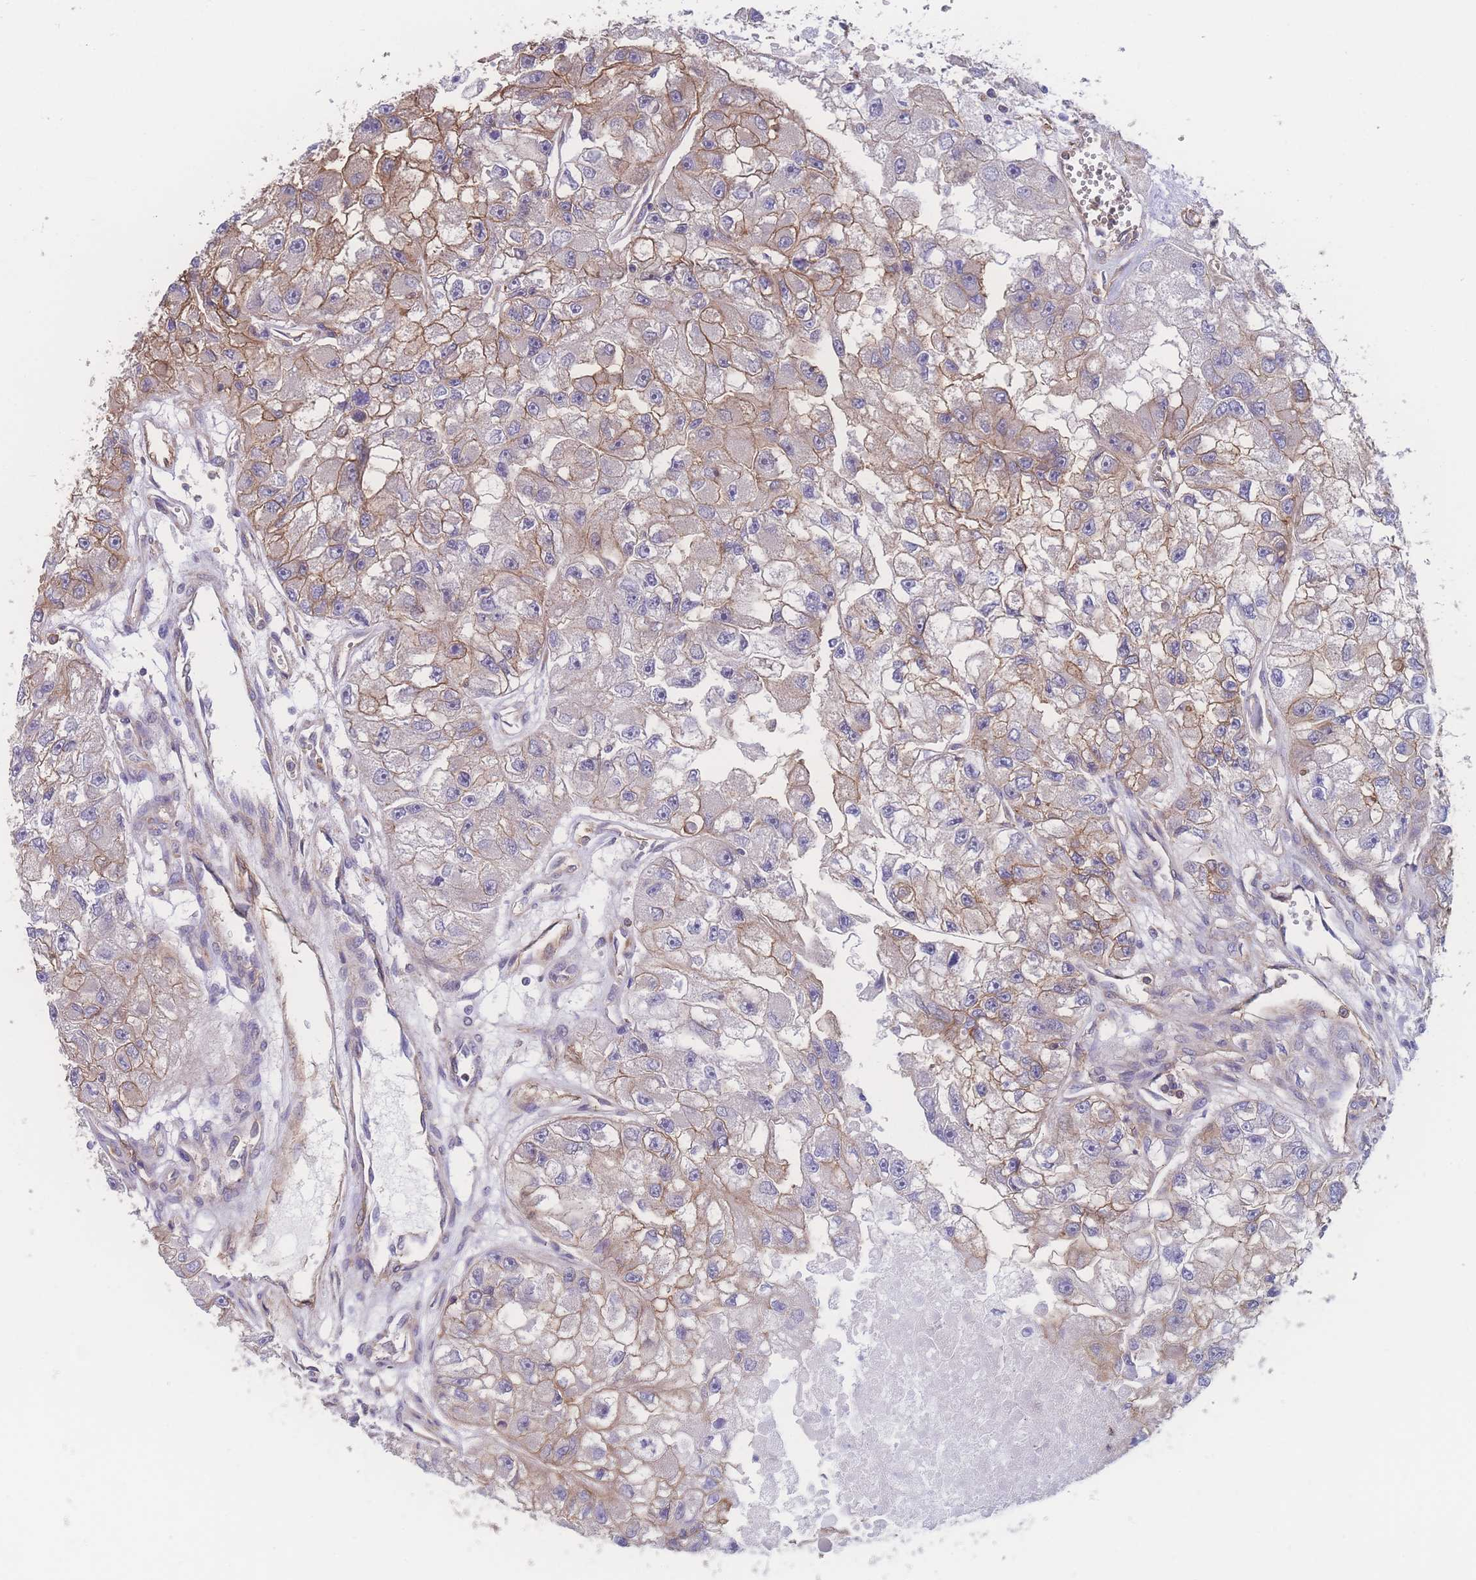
{"staining": {"intensity": "moderate", "quantity": "25%-75%", "location": "cytoplasmic/membranous"}, "tissue": "renal cancer", "cell_type": "Tumor cells", "image_type": "cancer", "snomed": [{"axis": "morphology", "description": "Adenocarcinoma, NOS"}, {"axis": "topography", "description": "Kidney"}], "caption": "Immunohistochemical staining of renal cancer (adenocarcinoma) shows medium levels of moderate cytoplasmic/membranous expression in approximately 25%-75% of tumor cells.", "gene": "CFAP97", "patient": {"sex": "male", "age": 63}}